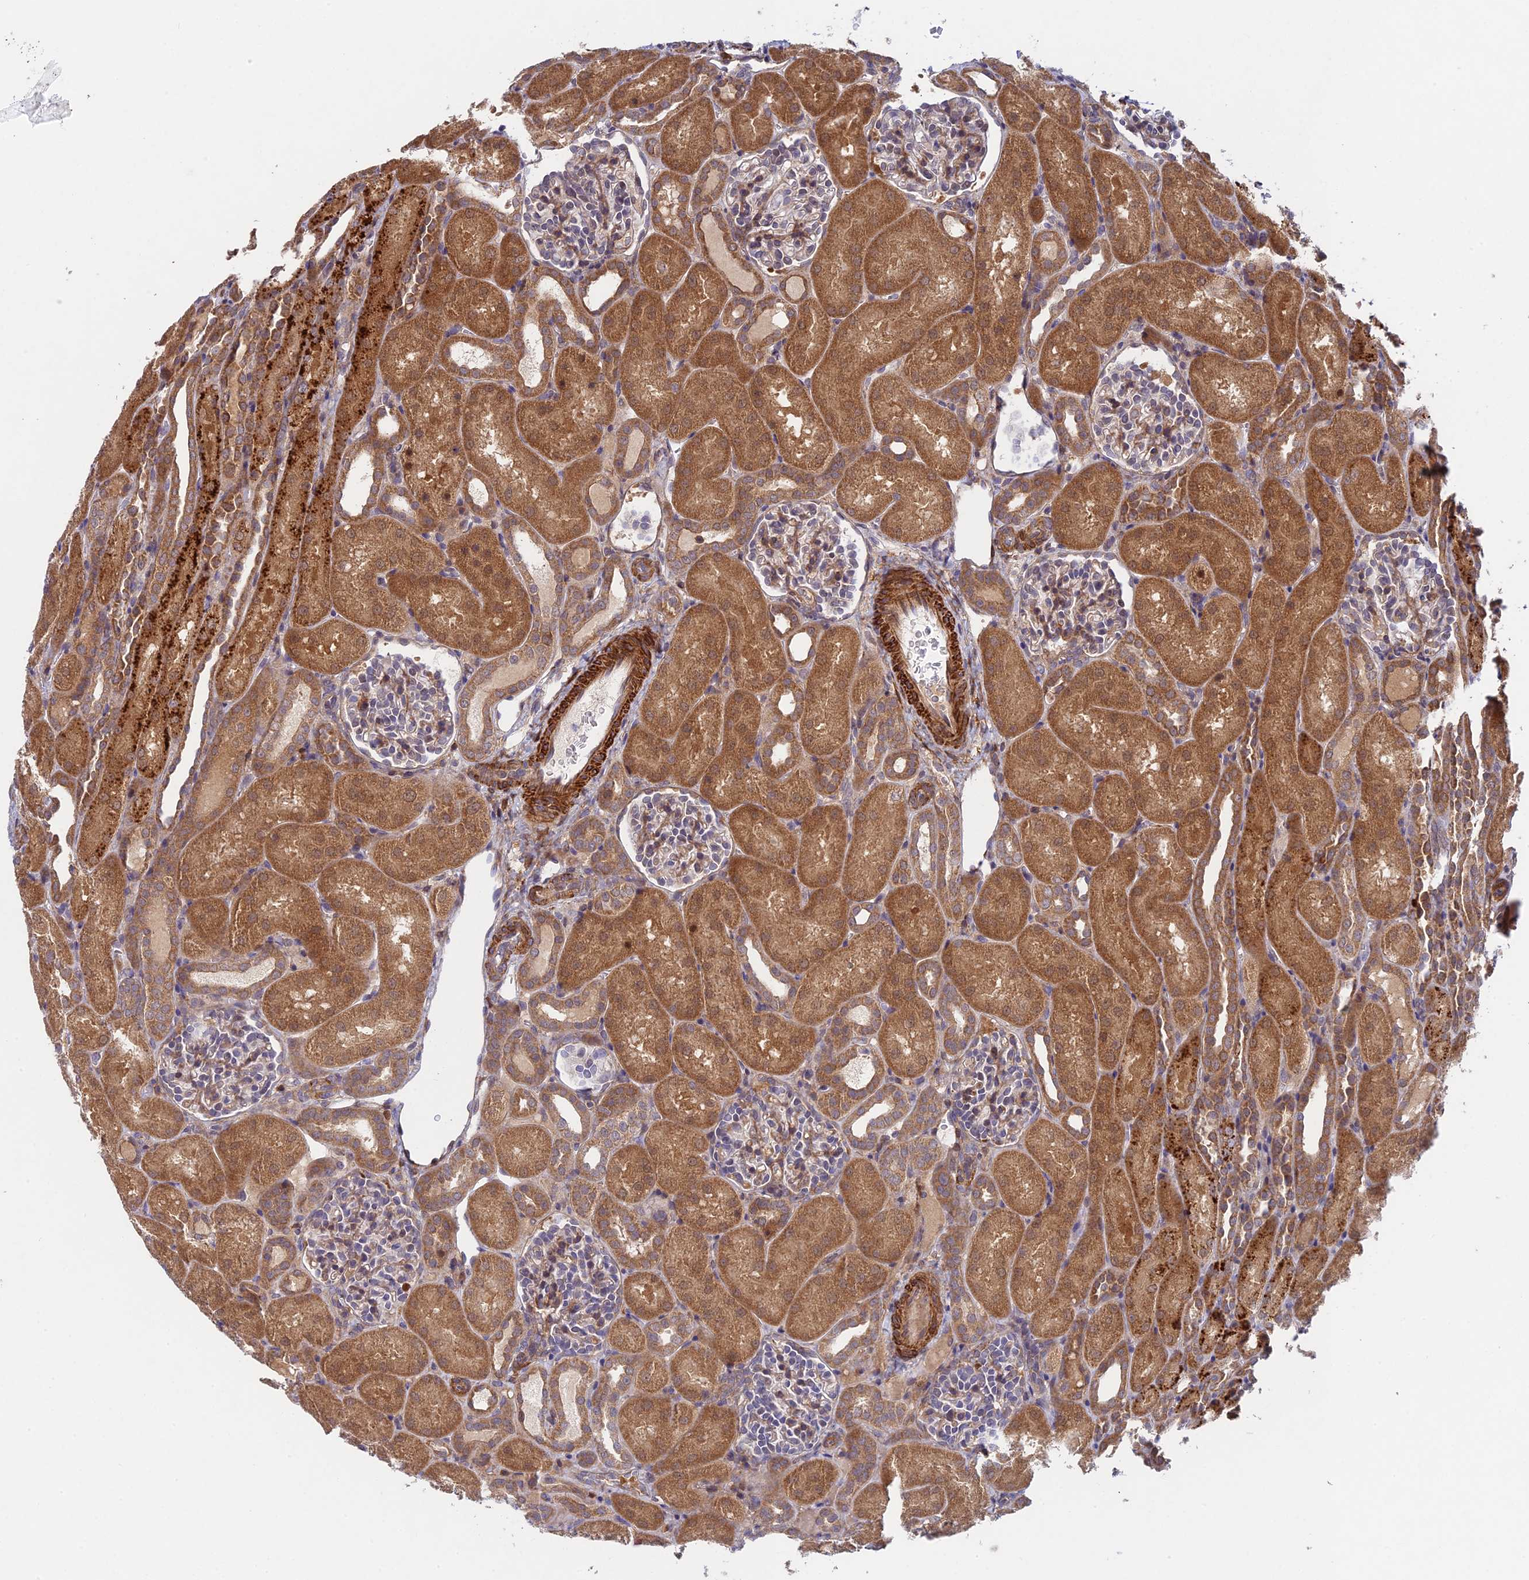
{"staining": {"intensity": "moderate", "quantity": "<25%", "location": "cytoplasmic/membranous"}, "tissue": "kidney", "cell_type": "Cells in glomeruli", "image_type": "normal", "snomed": [{"axis": "morphology", "description": "Normal tissue, NOS"}, {"axis": "topography", "description": "Kidney"}], "caption": "Immunohistochemical staining of normal kidney displays <25% levels of moderate cytoplasmic/membranous protein positivity in about <25% of cells in glomeruli.", "gene": "INCA1", "patient": {"sex": "male", "age": 1}}